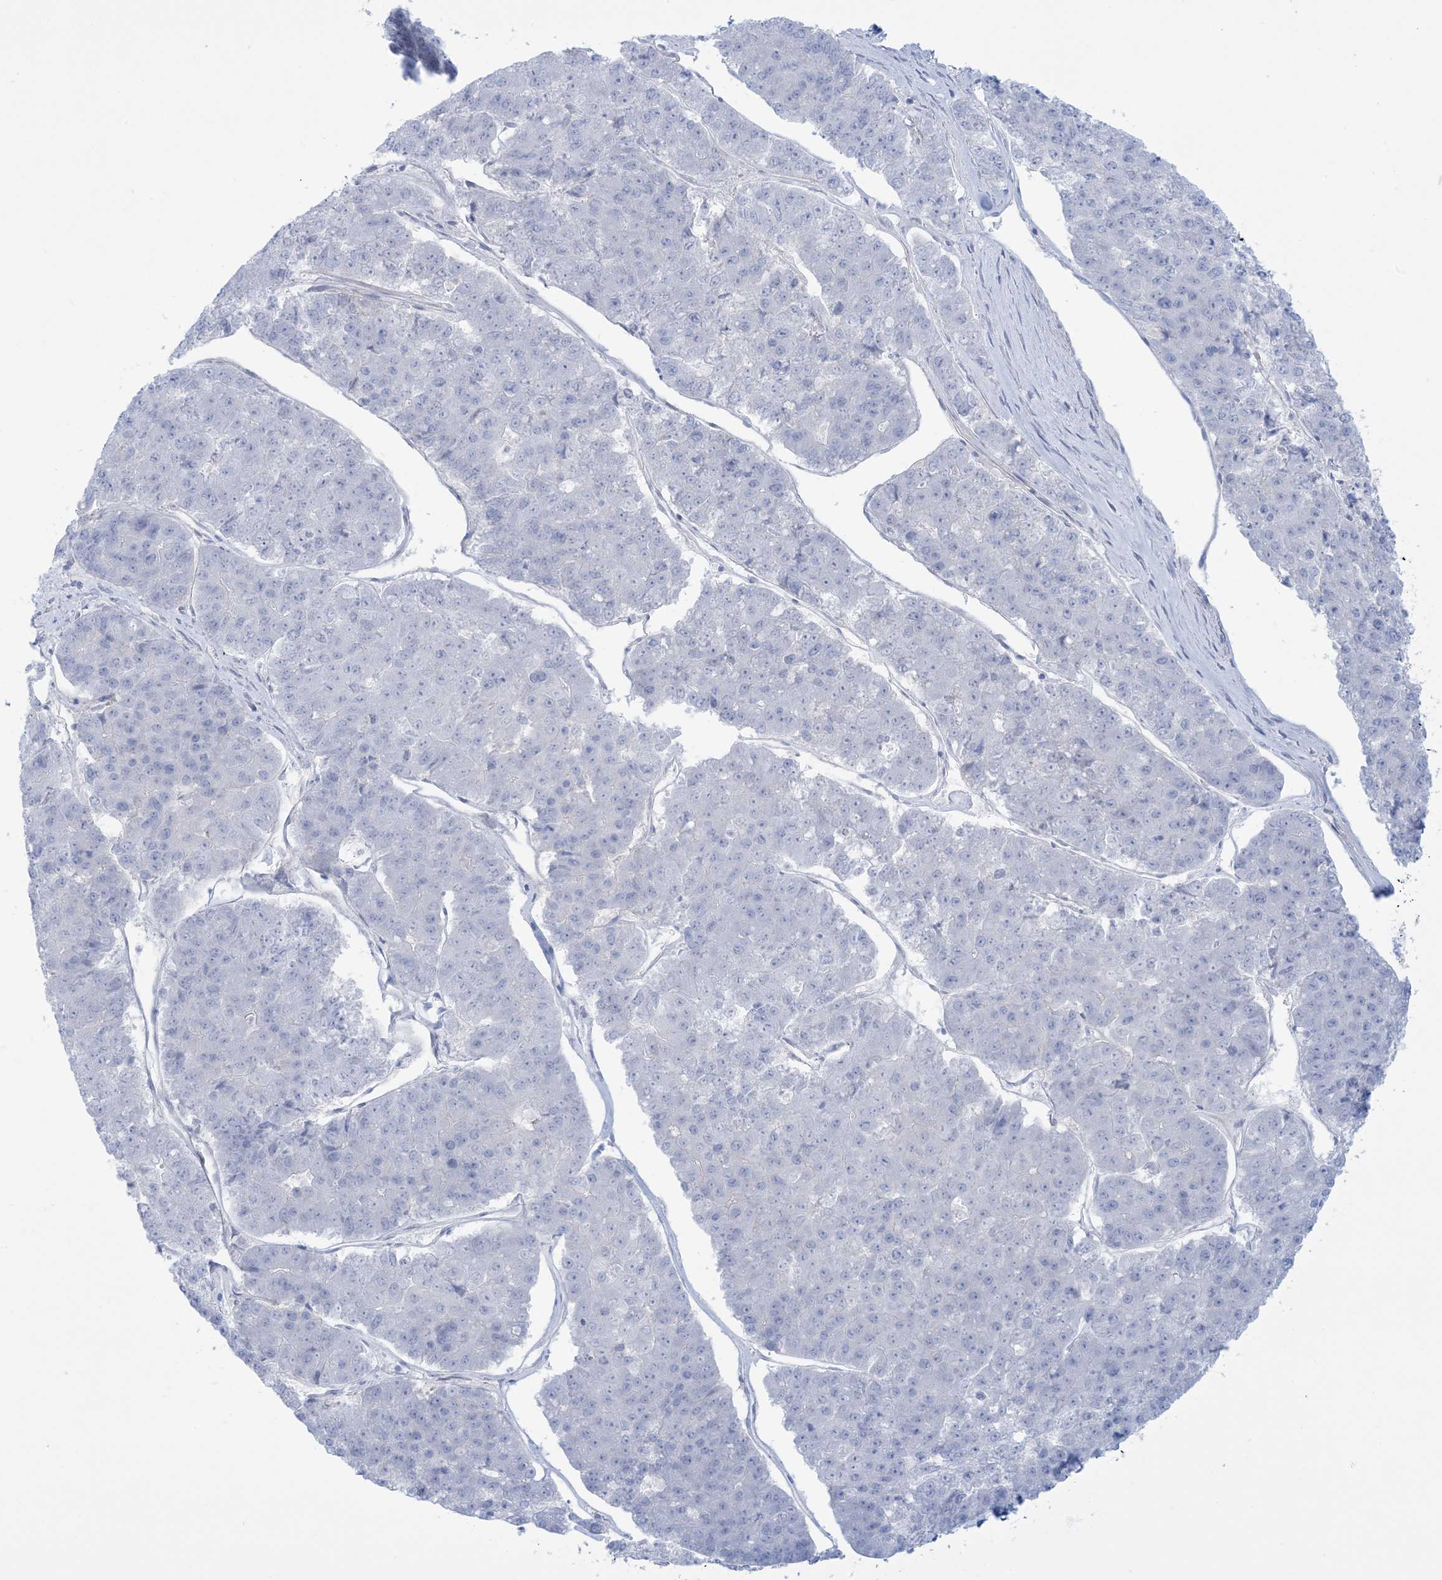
{"staining": {"intensity": "negative", "quantity": "none", "location": "none"}, "tissue": "pancreatic cancer", "cell_type": "Tumor cells", "image_type": "cancer", "snomed": [{"axis": "morphology", "description": "Adenocarcinoma, NOS"}, {"axis": "topography", "description": "Pancreas"}], "caption": "Immunohistochemistry of human pancreatic adenocarcinoma reveals no staining in tumor cells.", "gene": "AGXT", "patient": {"sex": "male", "age": 50}}